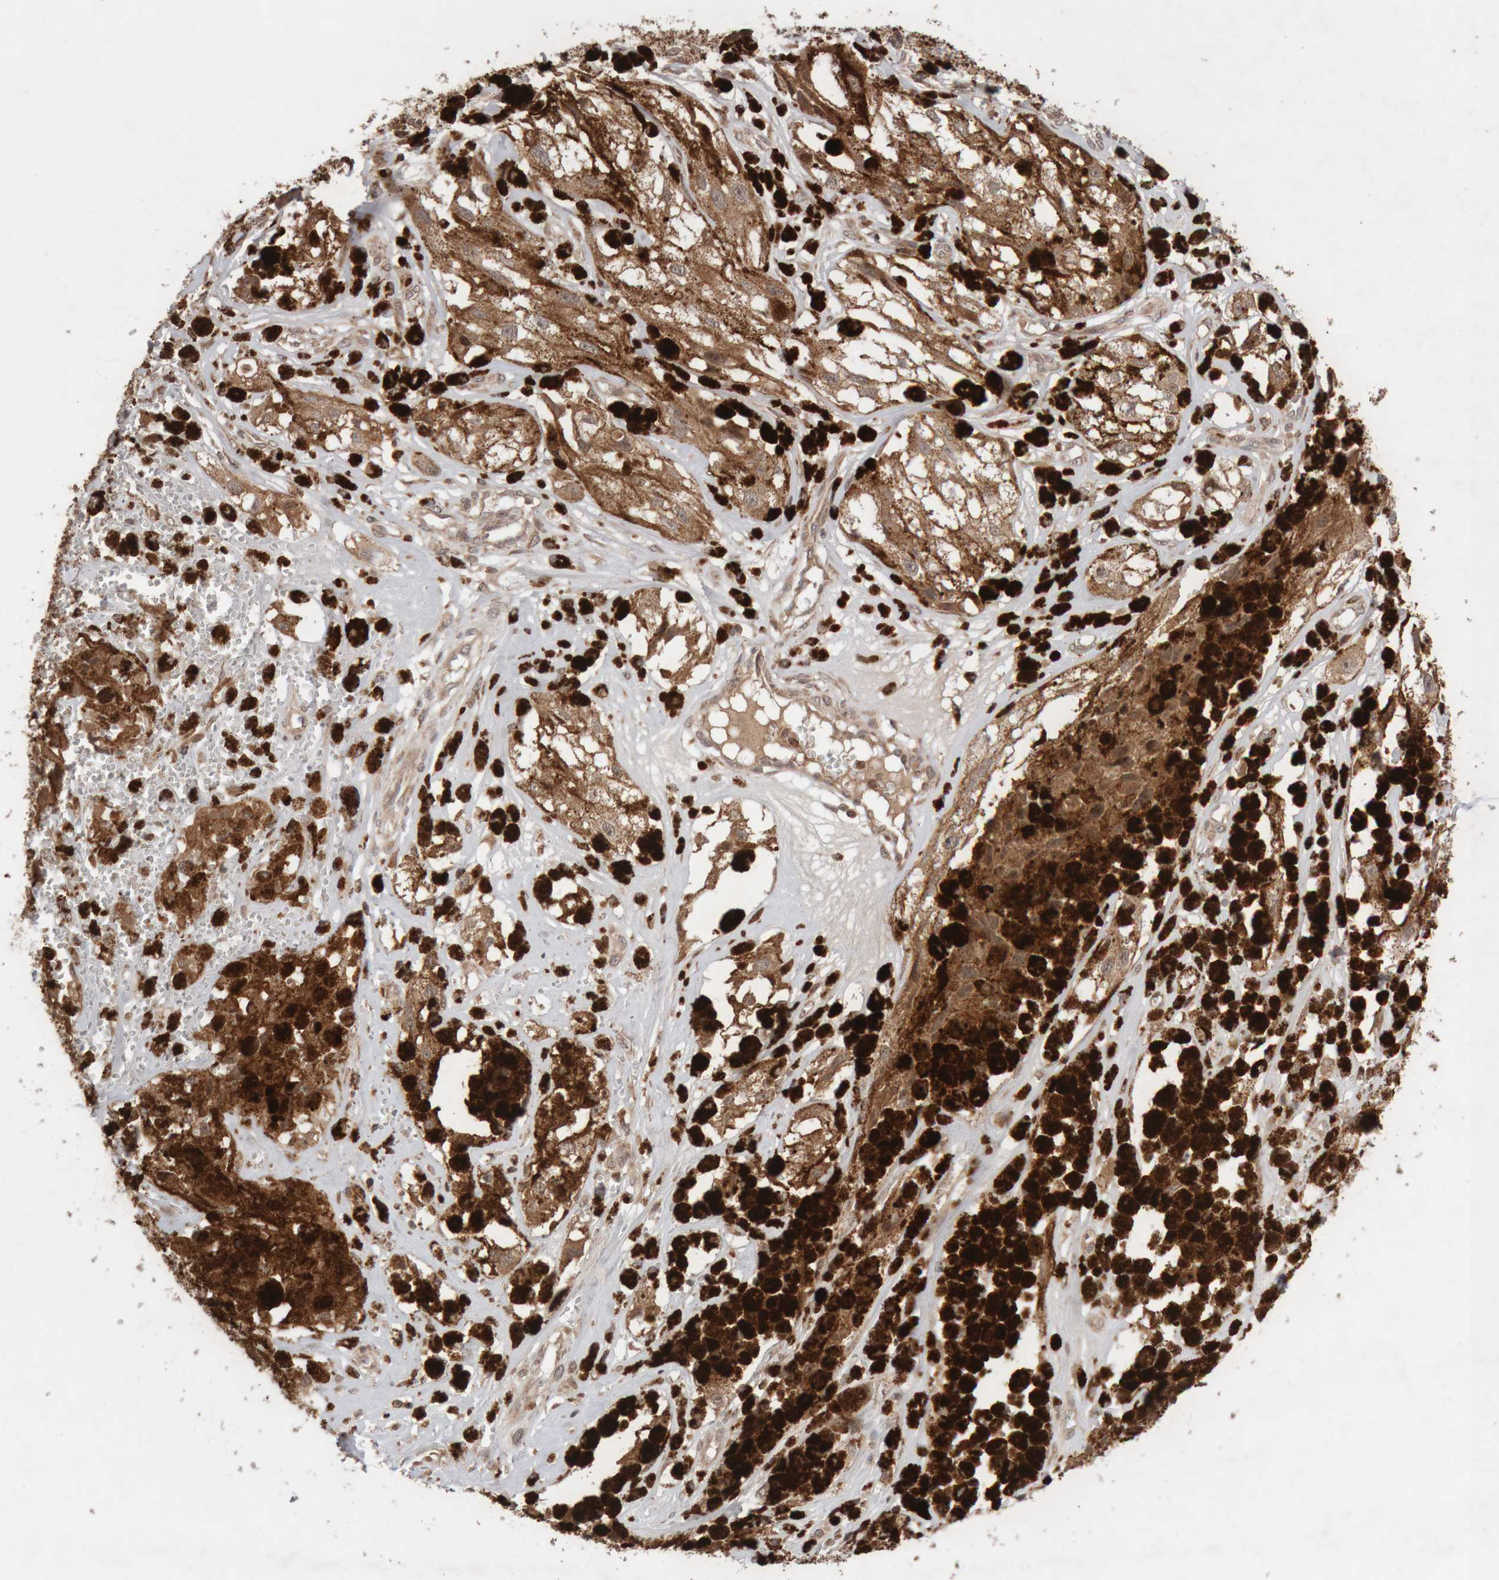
{"staining": {"intensity": "moderate", "quantity": "25%-75%", "location": "cytoplasmic/membranous"}, "tissue": "melanoma", "cell_type": "Tumor cells", "image_type": "cancer", "snomed": [{"axis": "morphology", "description": "Malignant melanoma, NOS"}, {"axis": "topography", "description": "Skin"}], "caption": "Approximately 25%-75% of tumor cells in malignant melanoma demonstrate moderate cytoplasmic/membranous protein positivity as visualized by brown immunohistochemical staining.", "gene": "KIF21B", "patient": {"sex": "male", "age": 88}}